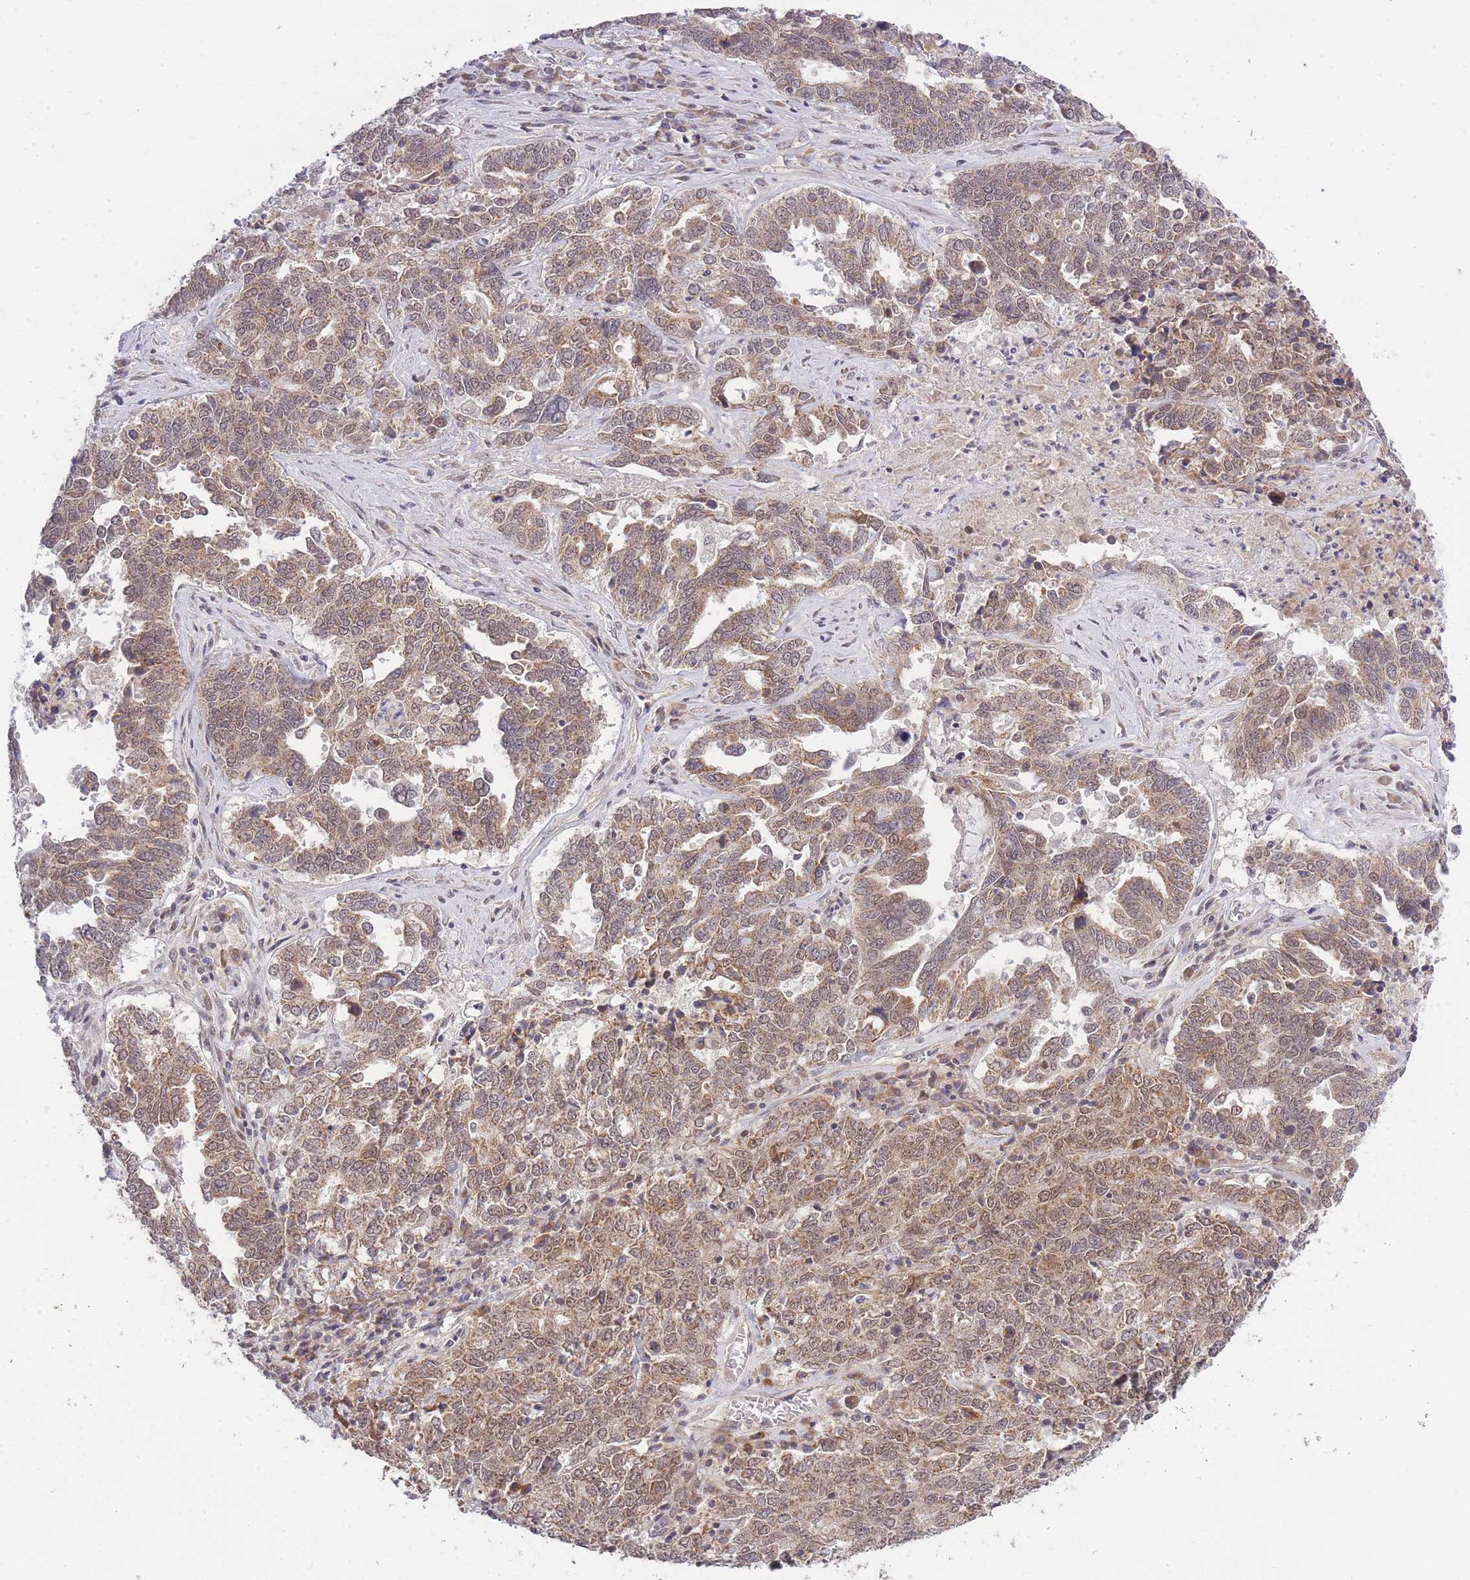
{"staining": {"intensity": "moderate", "quantity": ">75%", "location": "cytoplasmic/membranous"}, "tissue": "ovarian cancer", "cell_type": "Tumor cells", "image_type": "cancer", "snomed": [{"axis": "morphology", "description": "Carcinoma, endometroid"}, {"axis": "topography", "description": "Ovary"}], "caption": "Tumor cells demonstrate moderate cytoplasmic/membranous staining in approximately >75% of cells in endometroid carcinoma (ovarian).", "gene": "ELOA2", "patient": {"sex": "female", "age": 62}}